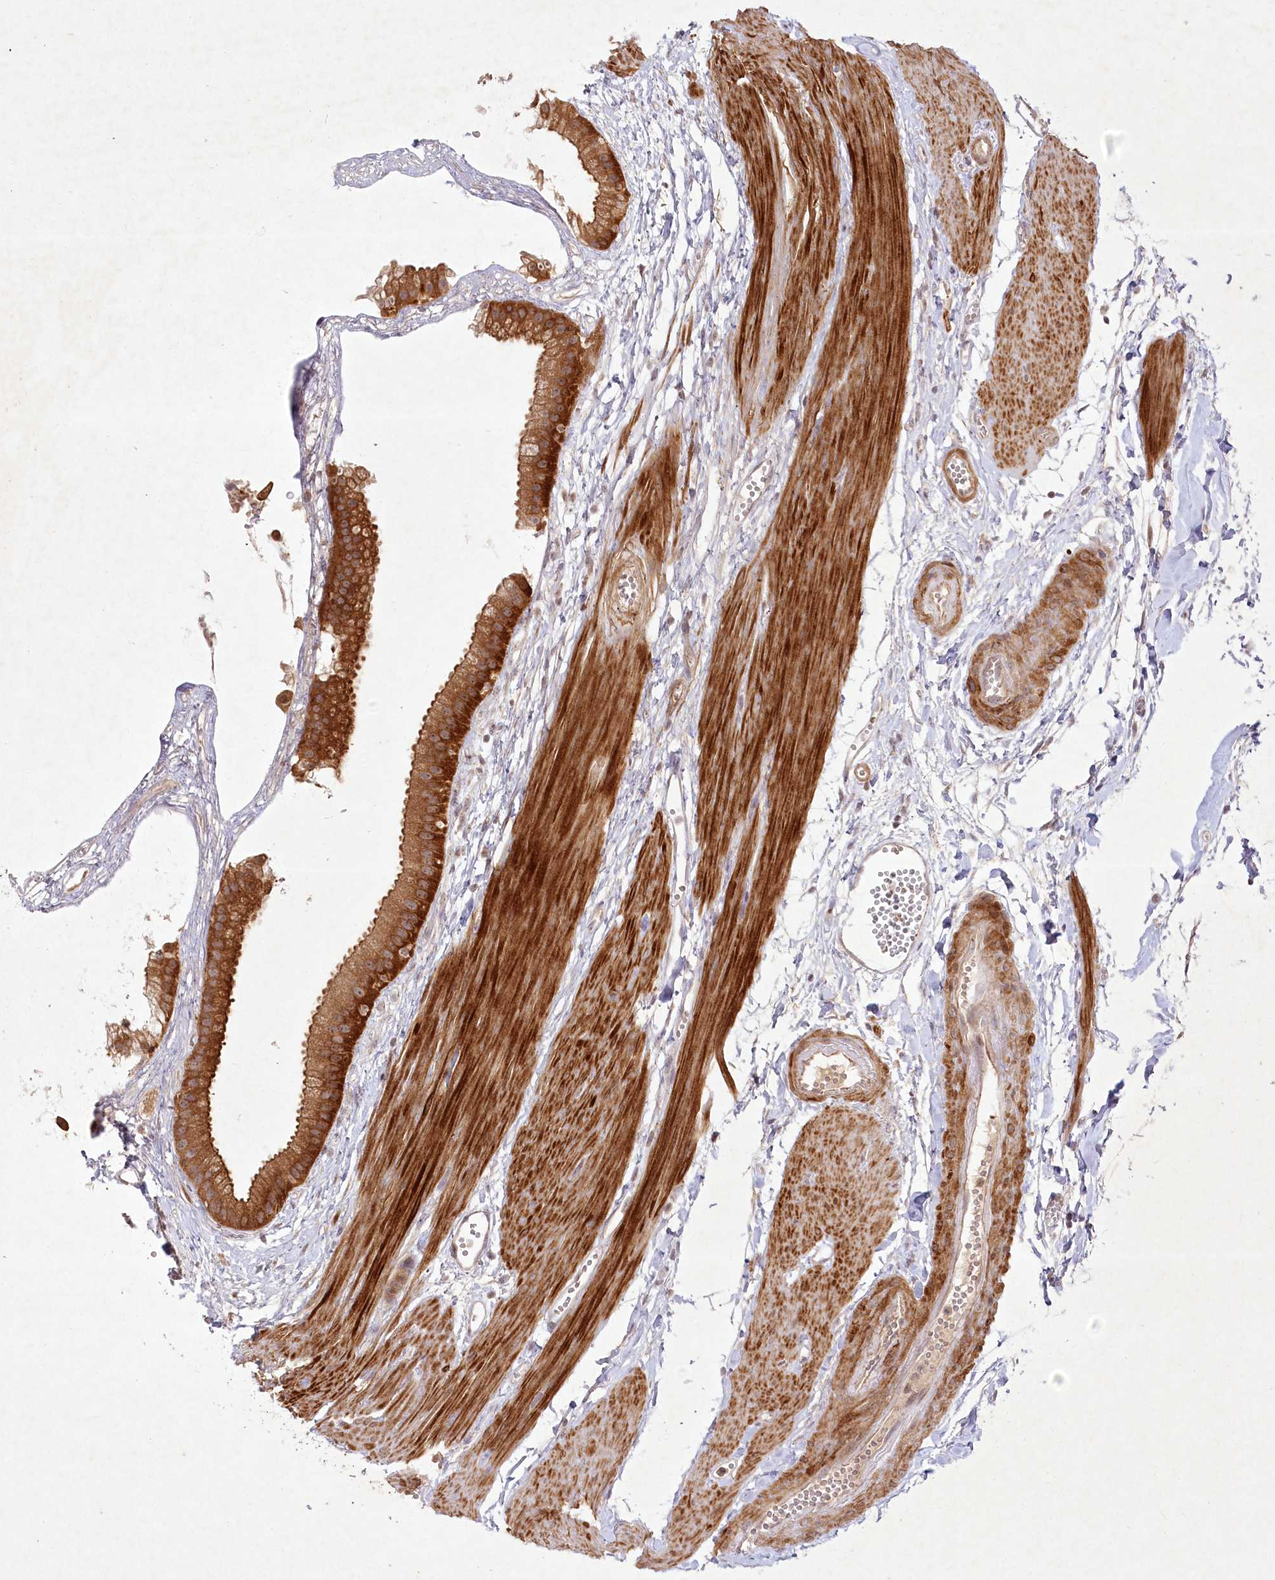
{"staining": {"intensity": "strong", "quantity": ">75%", "location": "cytoplasmic/membranous"}, "tissue": "gallbladder", "cell_type": "Glandular cells", "image_type": "normal", "snomed": [{"axis": "morphology", "description": "Normal tissue, NOS"}, {"axis": "topography", "description": "Gallbladder"}], "caption": "Immunohistochemistry (IHC) staining of benign gallbladder, which reveals high levels of strong cytoplasmic/membranous staining in approximately >75% of glandular cells indicating strong cytoplasmic/membranous protein positivity. The staining was performed using DAB (3,3'-diaminobenzidine) (brown) for protein detection and nuclei were counterstained in hematoxylin (blue).", "gene": "SH2D3A", "patient": {"sex": "female", "age": 64}}